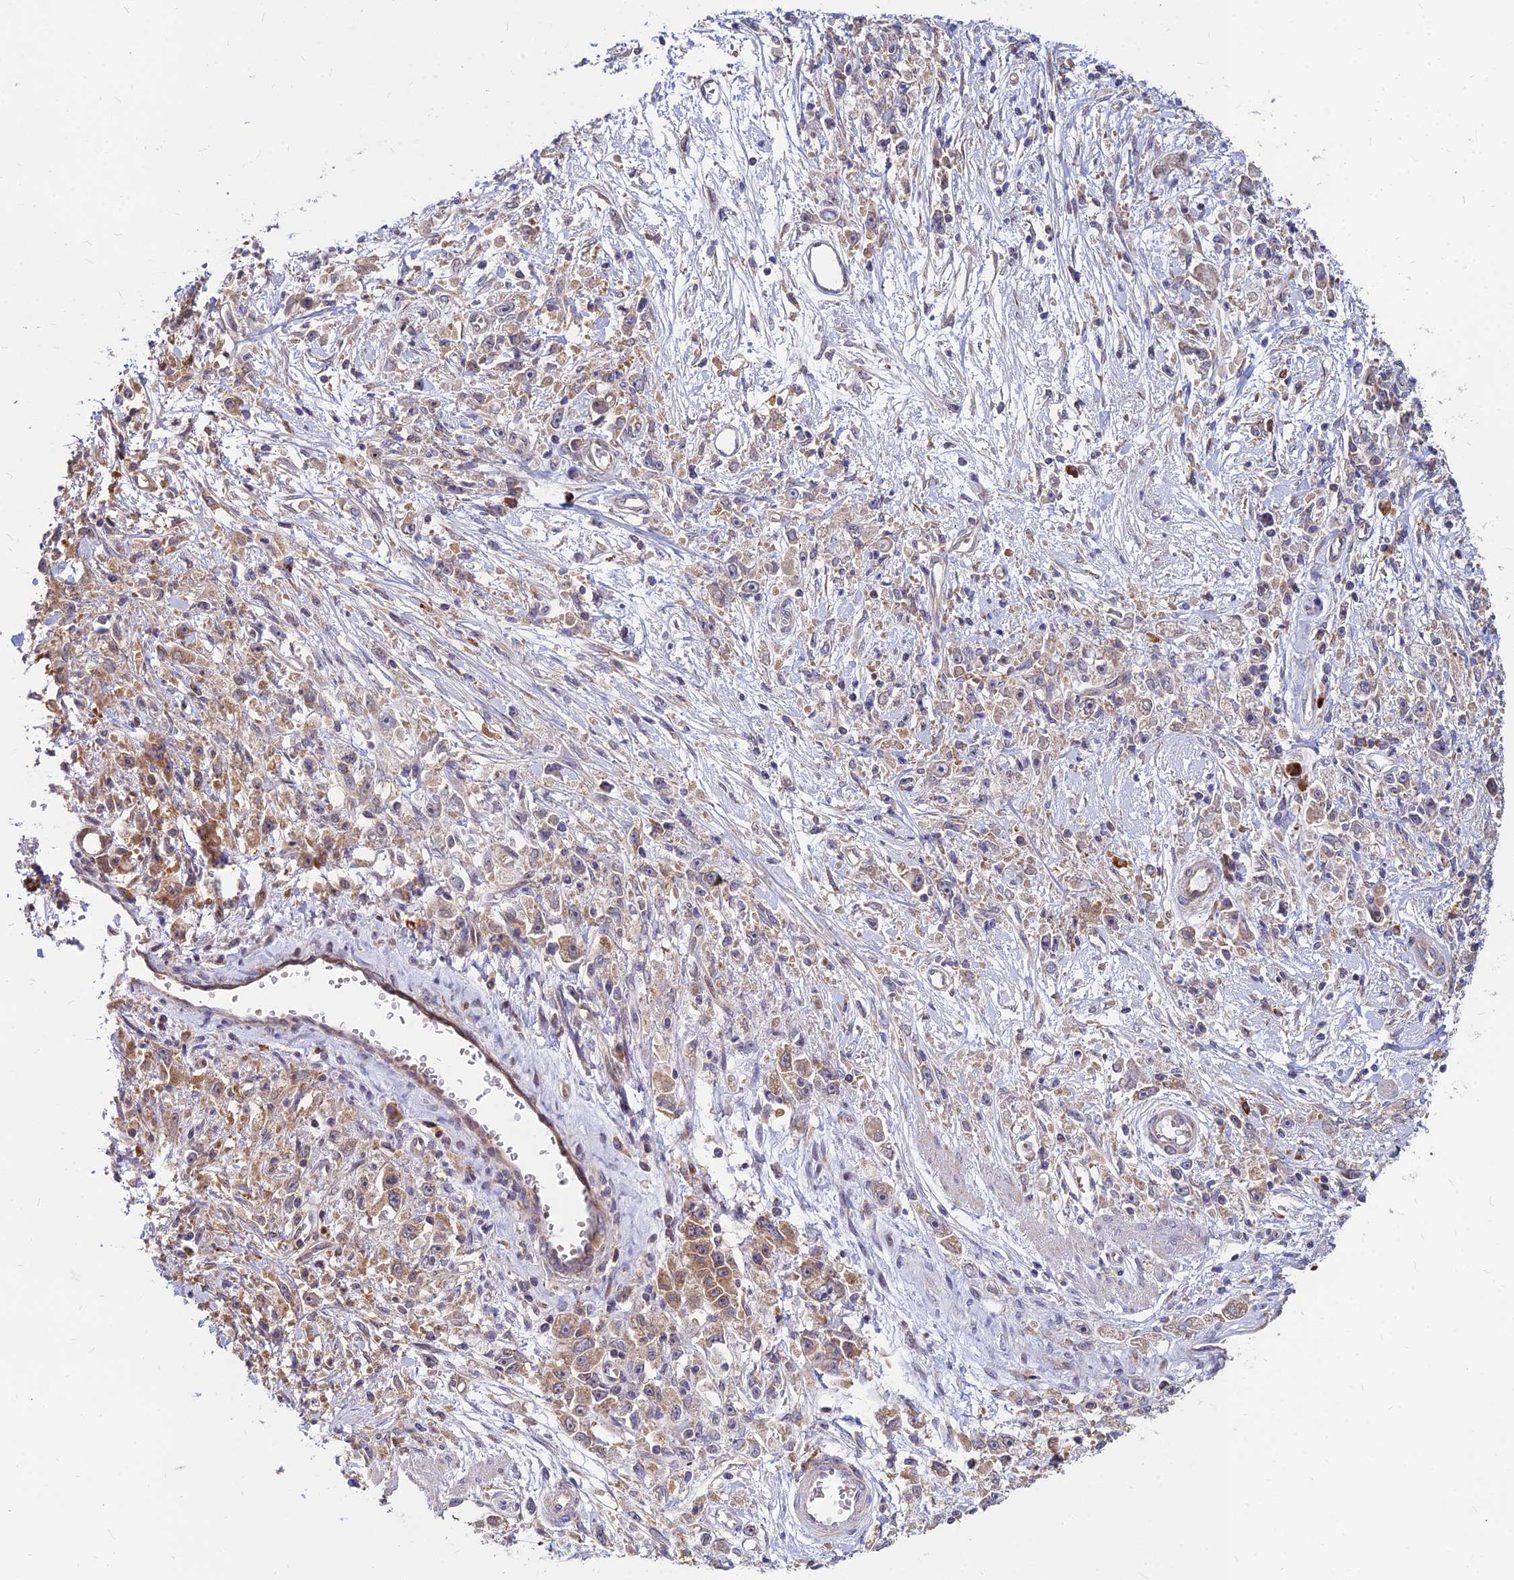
{"staining": {"intensity": "weak", "quantity": "25%-75%", "location": "cytoplasmic/membranous"}, "tissue": "stomach cancer", "cell_type": "Tumor cells", "image_type": "cancer", "snomed": [{"axis": "morphology", "description": "Adenocarcinoma, NOS"}, {"axis": "topography", "description": "Stomach"}], "caption": "IHC (DAB (3,3'-diaminobenzidine)) staining of stomach adenocarcinoma reveals weak cytoplasmic/membranous protein expression in approximately 25%-75% of tumor cells.", "gene": "CCT6B", "patient": {"sex": "female", "age": 59}}